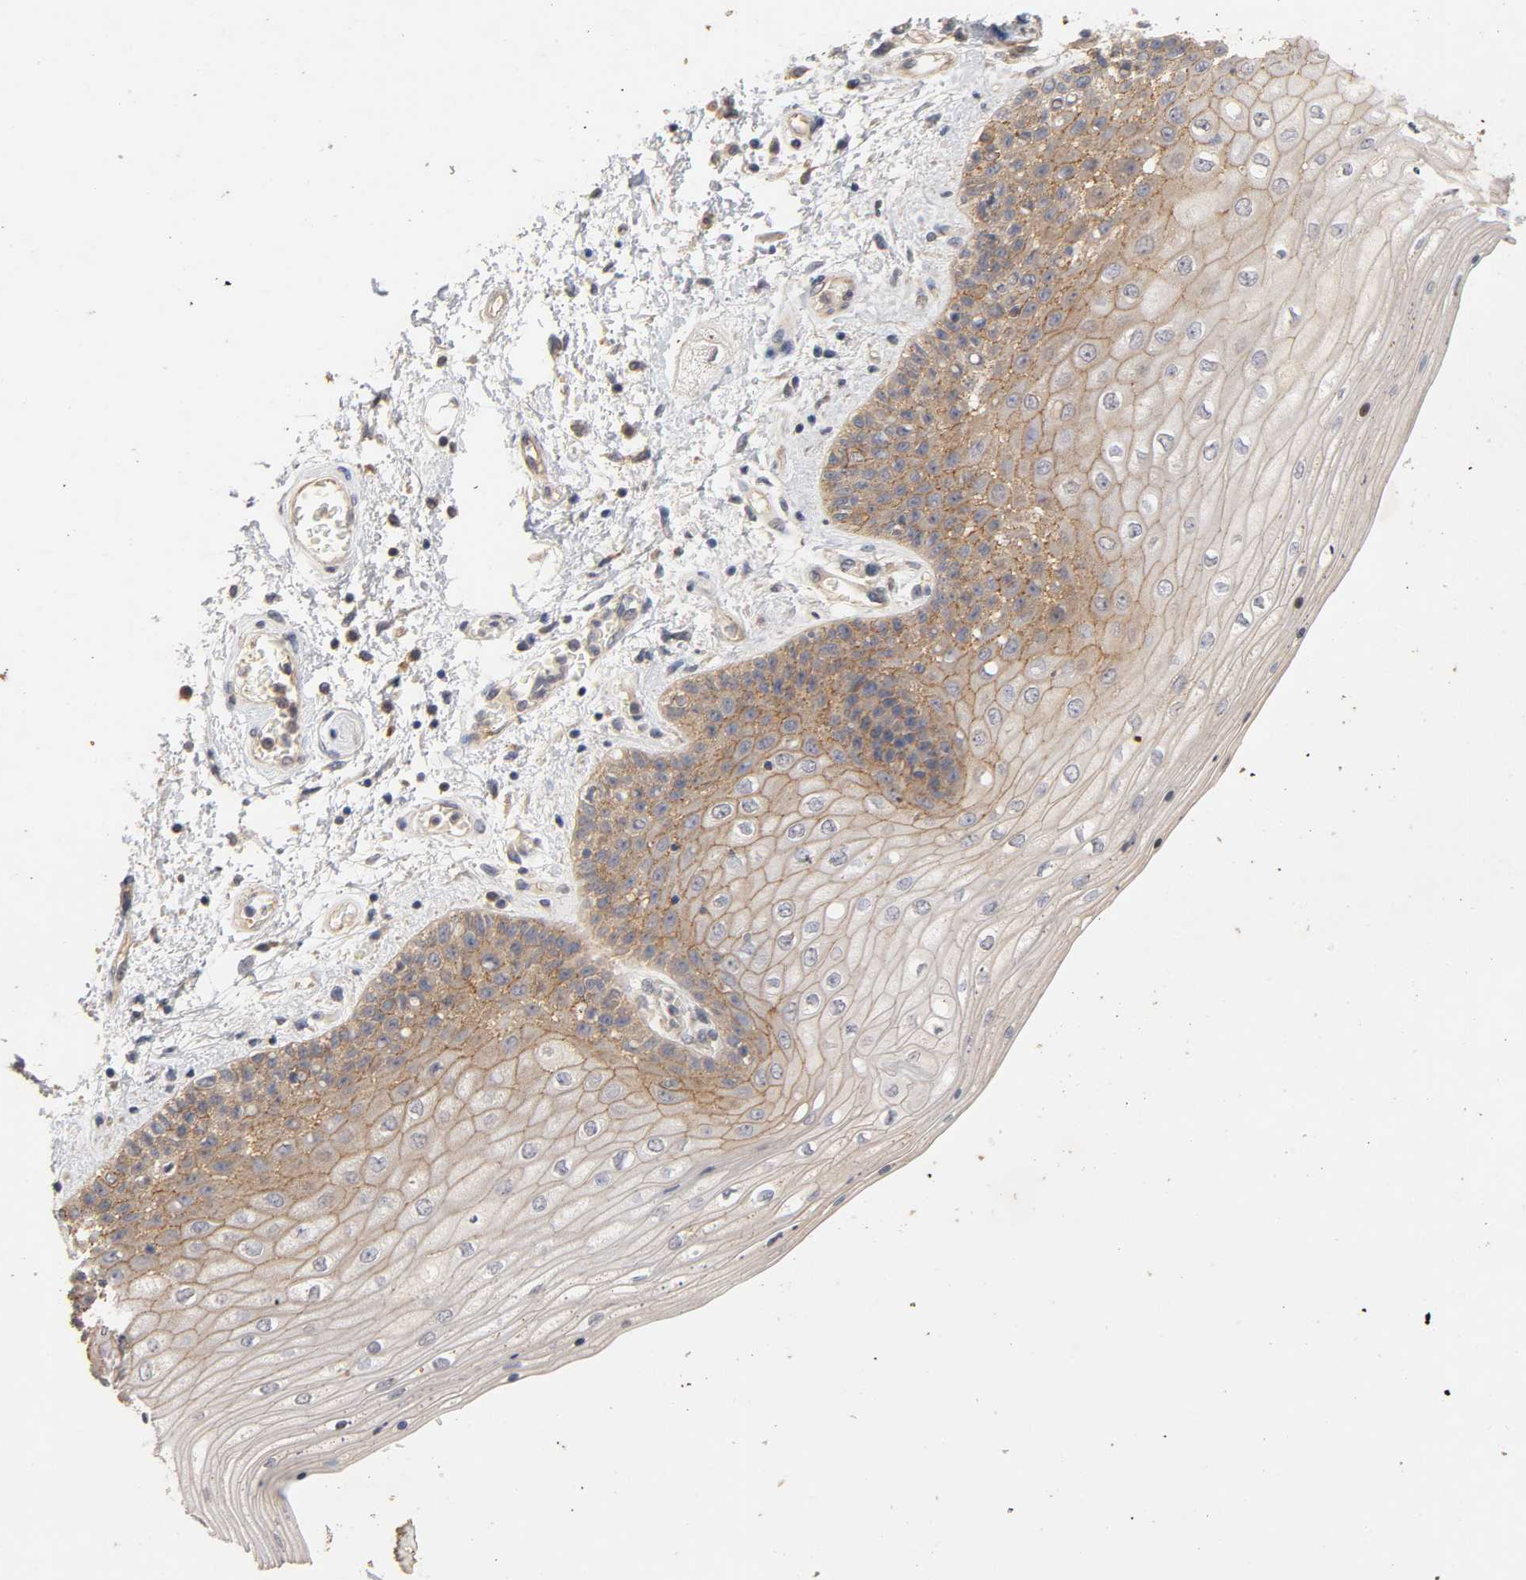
{"staining": {"intensity": "moderate", "quantity": ">75%", "location": "cytoplasmic/membranous"}, "tissue": "skin", "cell_type": "Epidermal cells", "image_type": "normal", "snomed": [{"axis": "morphology", "description": "Normal tissue, NOS"}, {"axis": "topography", "description": "Anal"}], "caption": "The image shows a brown stain indicating the presence of a protein in the cytoplasmic/membranous of epidermal cells in skin.", "gene": "PDZD11", "patient": {"sex": "female", "age": 46}}